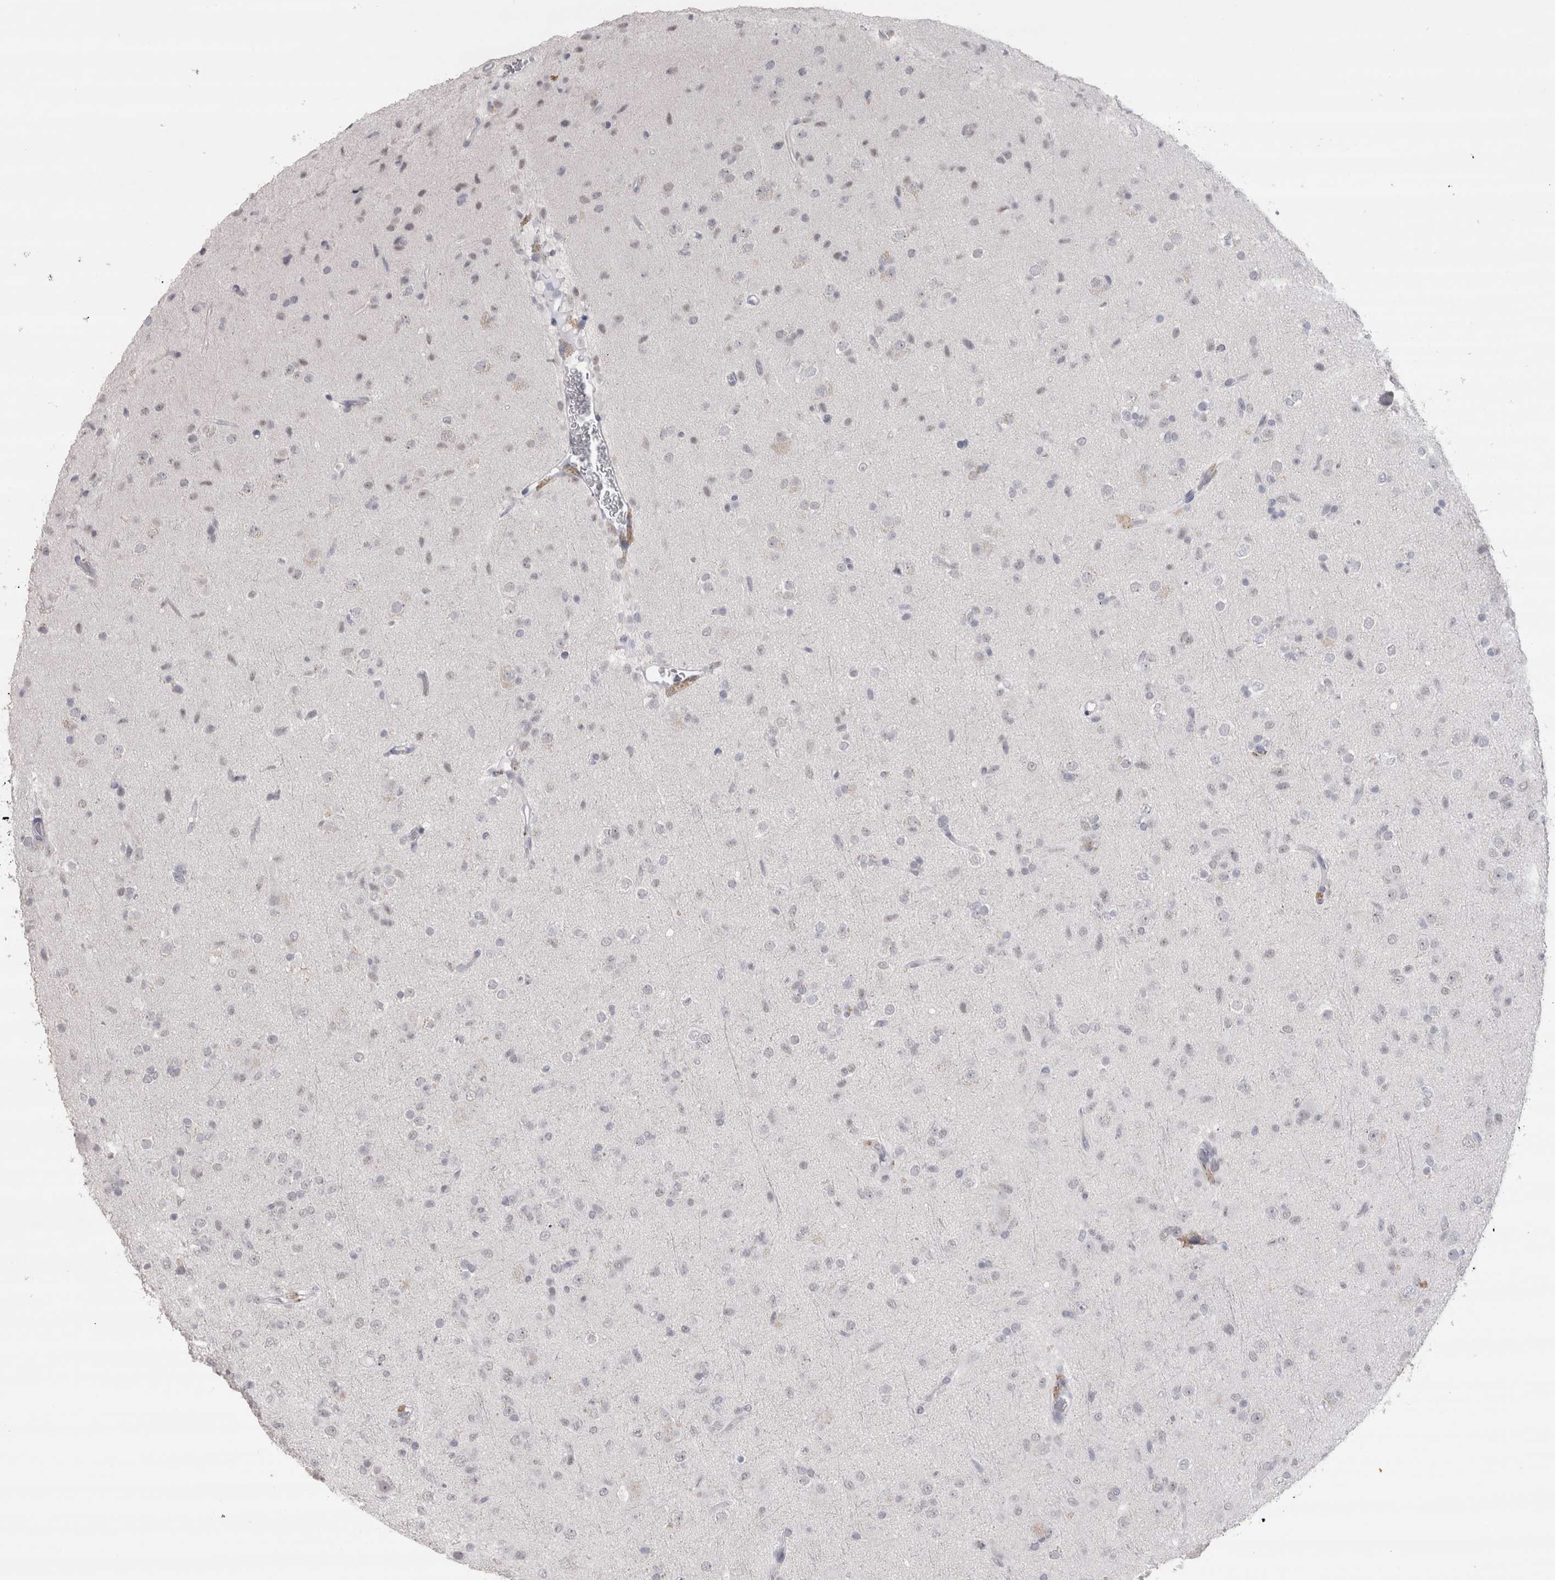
{"staining": {"intensity": "weak", "quantity": "<25%", "location": "nuclear"}, "tissue": "glioma", "cell_type": "Tumor cells", "image_type": "cancer", "snomed": [{"axis": "morphology", "description": "Glioma, malignant, Low grade"}, {"axis": "topography", "description": "Brain"}], "caption": "IHC micrograph of glioma stained for a protein (brown), which shows no expression in tumor cells.", "gene": "CDH17", "patient": {"sex": "male", "age": 65}}